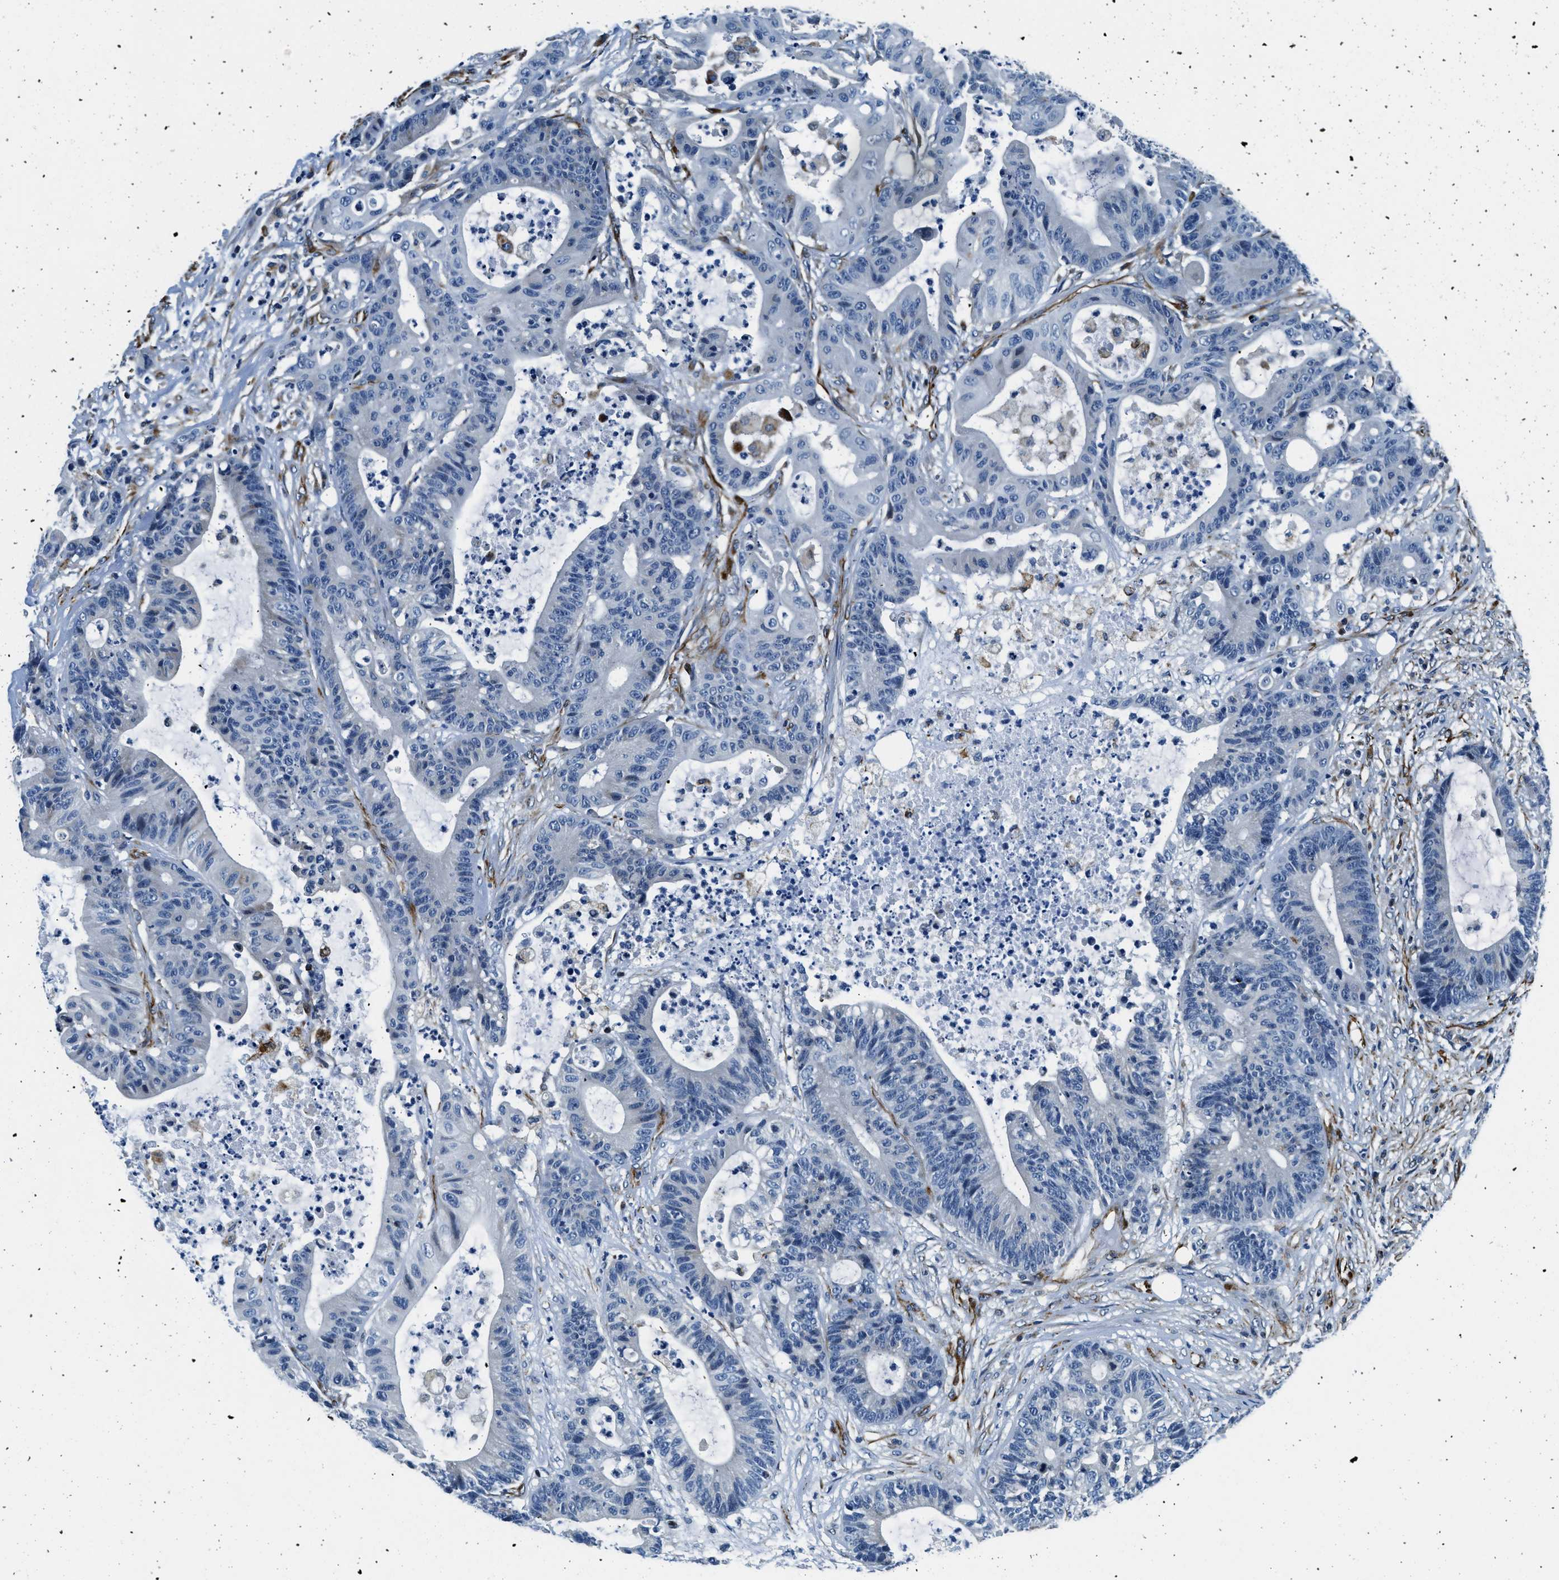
{"staining": {"intensity": "negative", "quantity": "none", "location": "none"}, "tissue": "colorectal cancer", "cell_type": "Tumor cells", "image_type": "cancer", "snomed": [{"axis": "morphology", "description": "Adenocarcinoma, NOS"}, {"axis": "topography", "description": "Colon"}], "caption": "A histopathology image of colorectal adenocarcinoma stained for a protein displays no brown staining in tumor cells.", "gene": "GNS", "patient": {"sex": "female", "age": 84}}